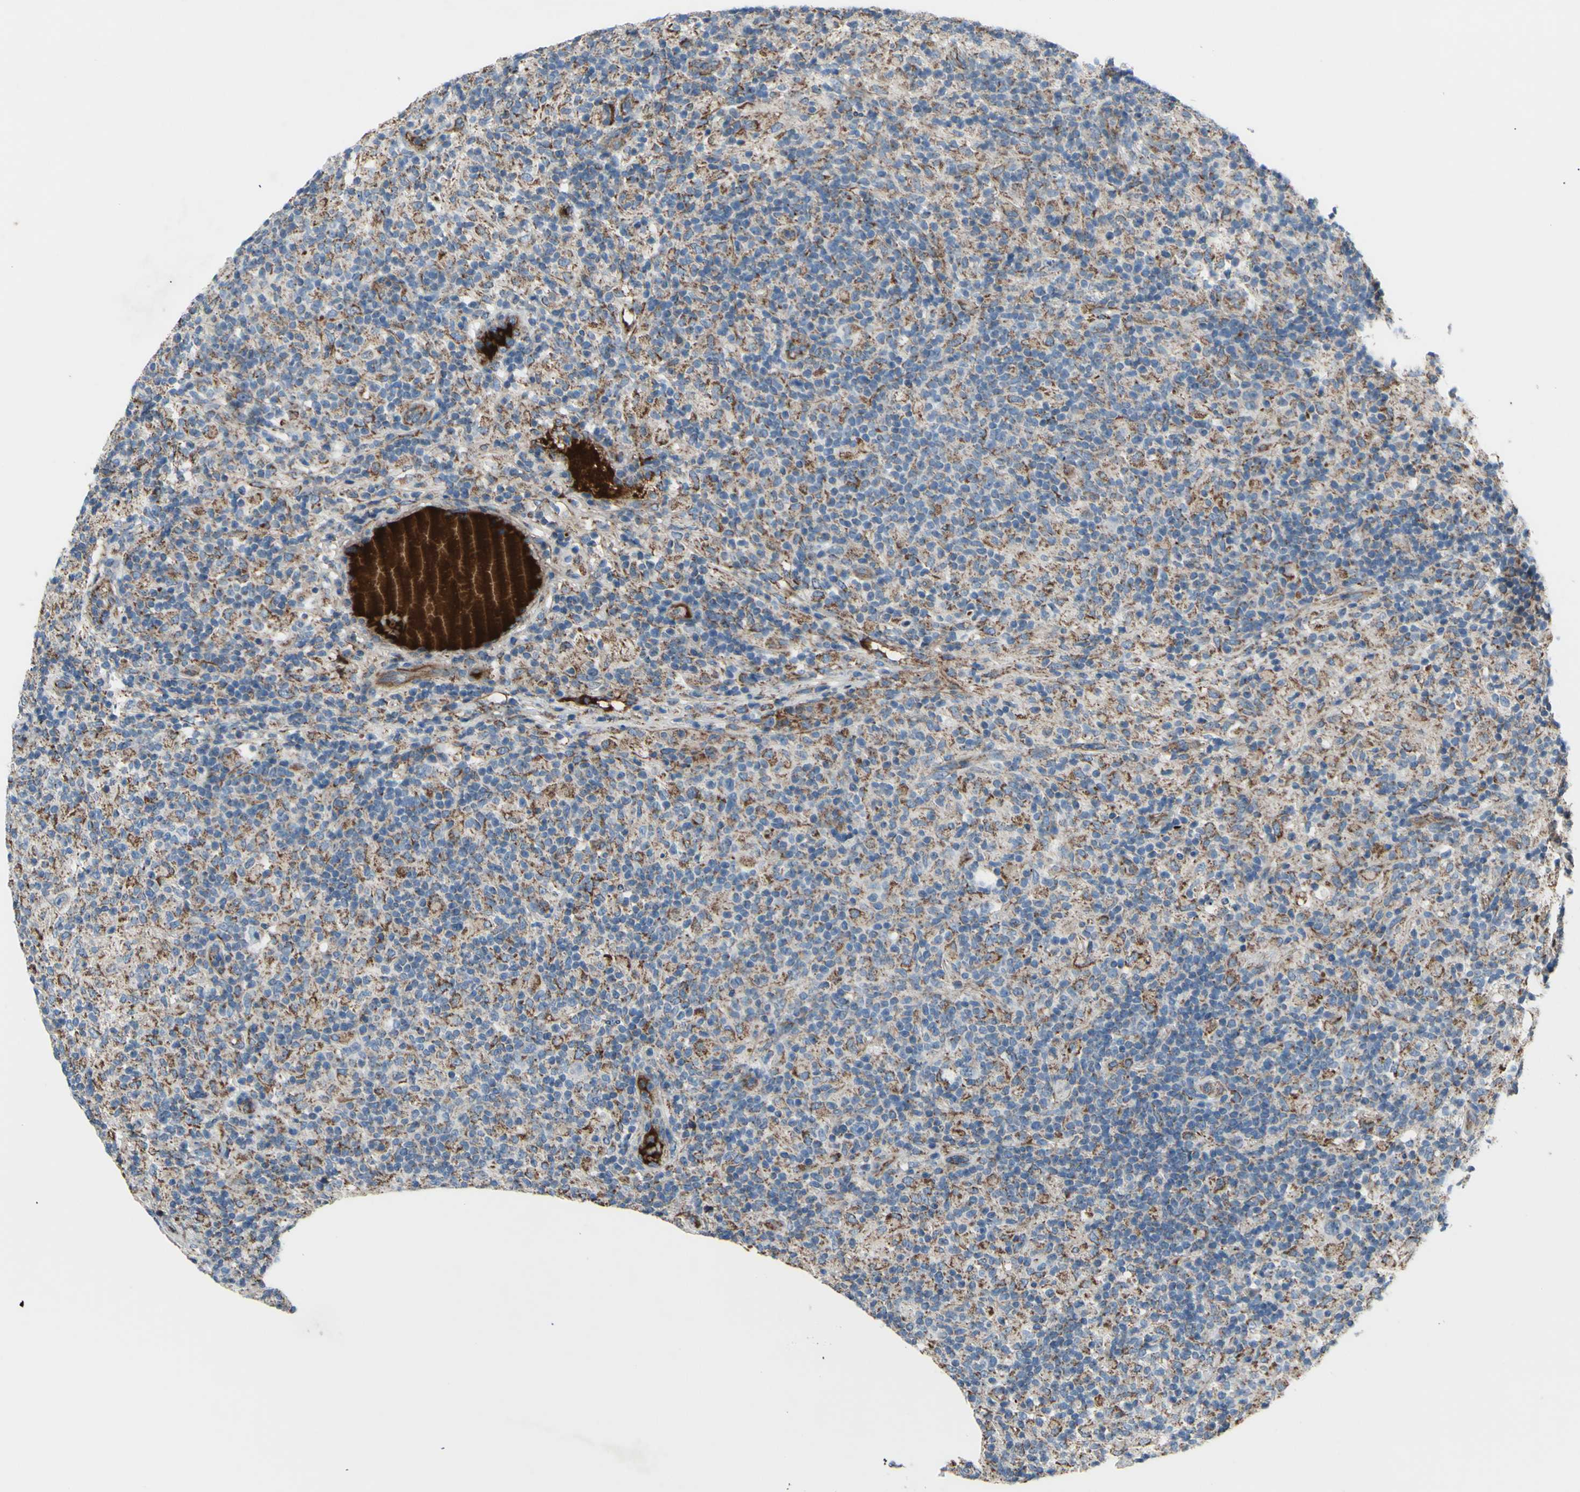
{"staining": {"intensity": "weak", "quantity": ">75%", "location": "cytoplasmic/membranous"}, "tissue": "lymphoma", "cell_type": "Tumor cells", "image_type": "cancer", "snomed": [{"axis": "morphology", "description": "Hodgkin's disease, NOS"}, {"axis": "topography", "description": "Lymph node"}], "caption": "Lymphoma tissue demonstrates weak cytoplasmic/membranous positivity in about >75% of tumor cells (DAB (3,3'-diaminobenzidine) IHC, brown staining for protein, blue staining for nuclei).", "gene": "EMC7", "patient": {"sex": "male", "age": 70}}